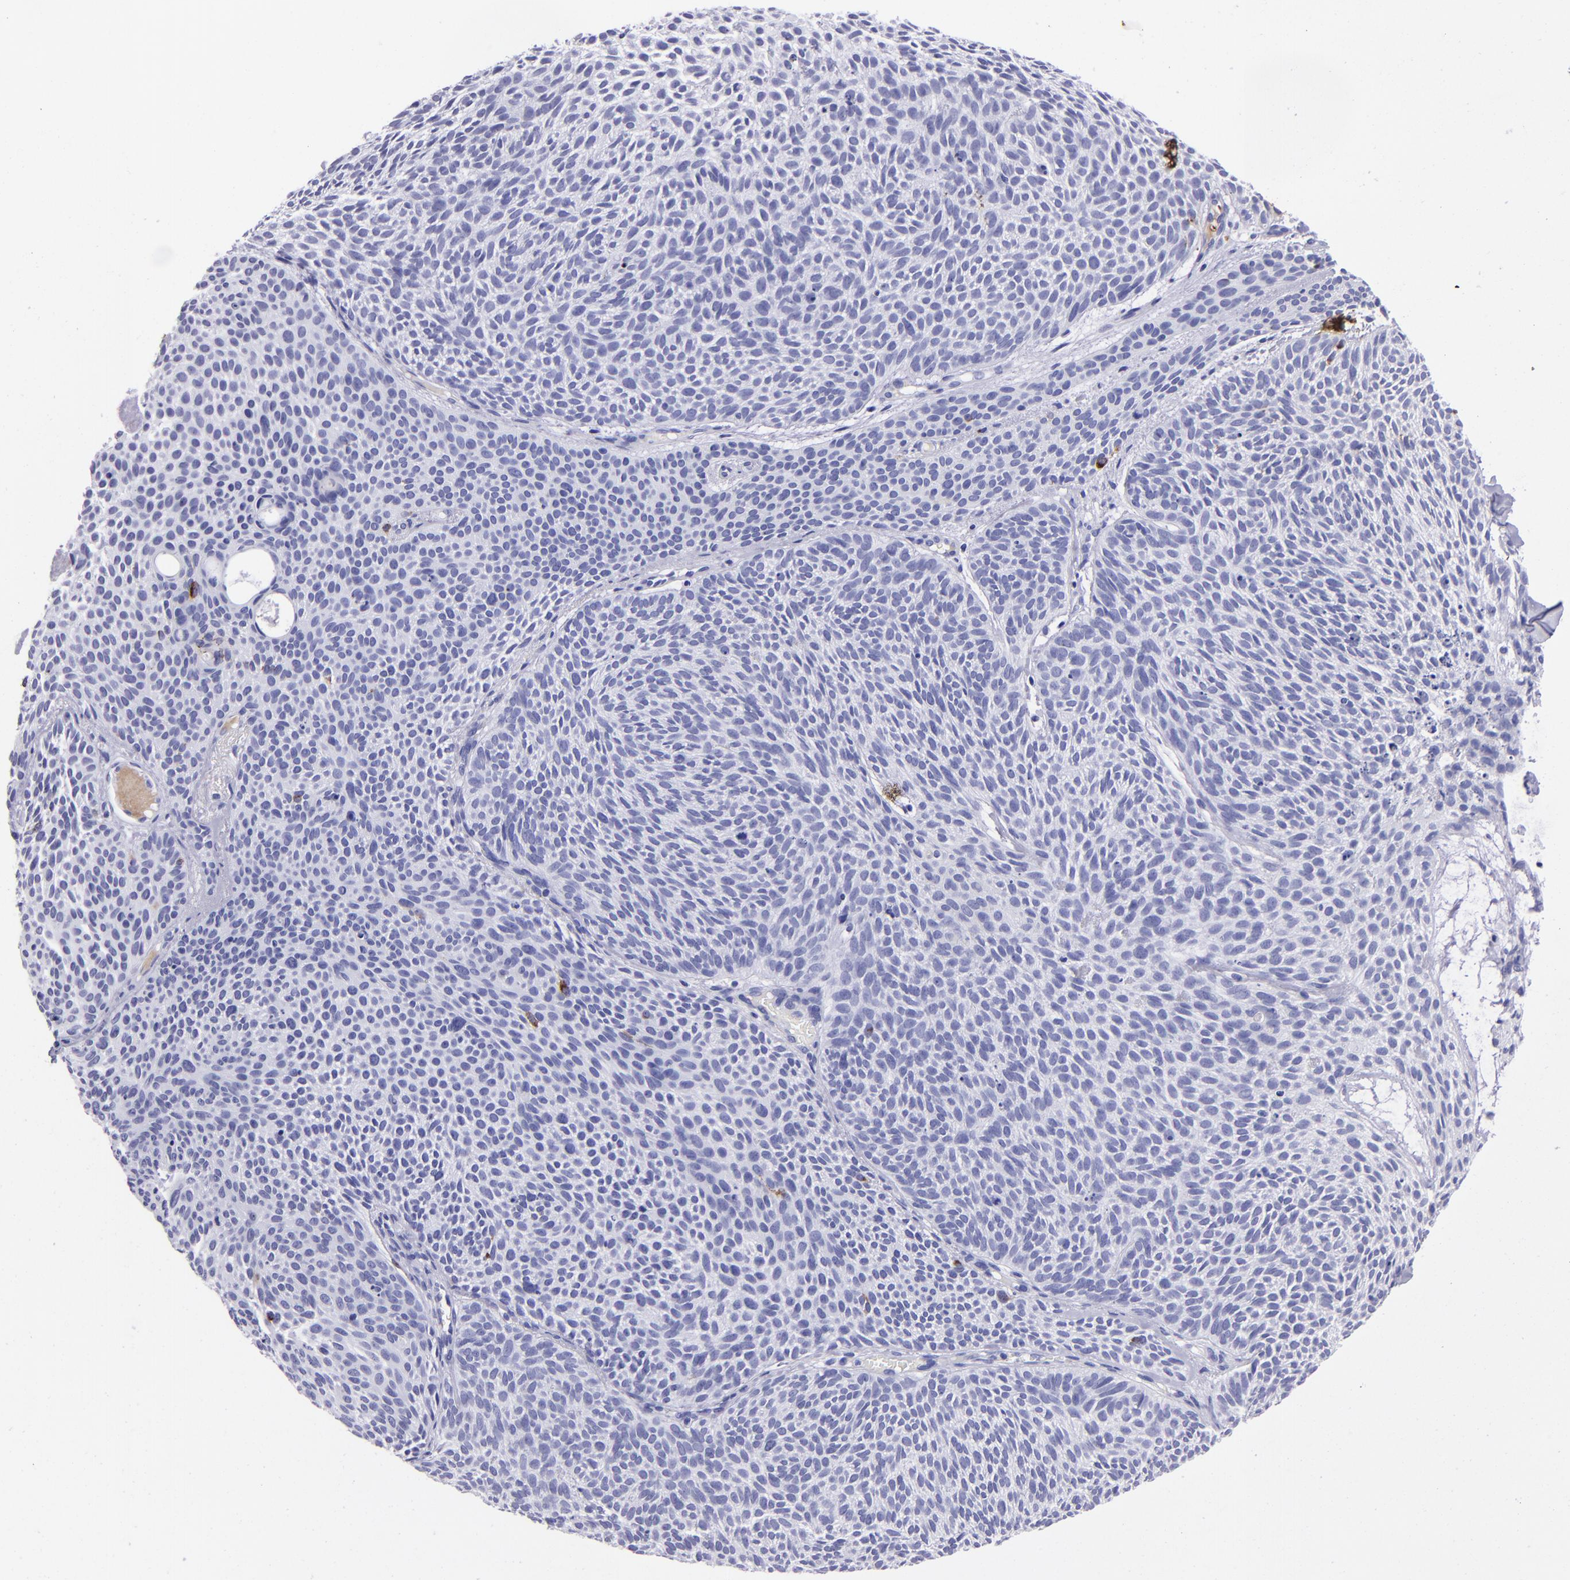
{"staining": {"intensity": "negative", "quantity": "none", "location": "none"}, "tissue": "skin cancer", "cell_type": "Tumor cells", "image_type": "cancer", "snomed": [{"axis": "morphology", "description": "Basal cell carcinoma"}, {"axis": "topography", "description": "Skin"}], "caption": "This is an IHC image of human basal cell carcinoma (skin). There is no expression in tumor cells.", "gene": "TYRP1", "patient": {"sex": "male", "age": 84}}